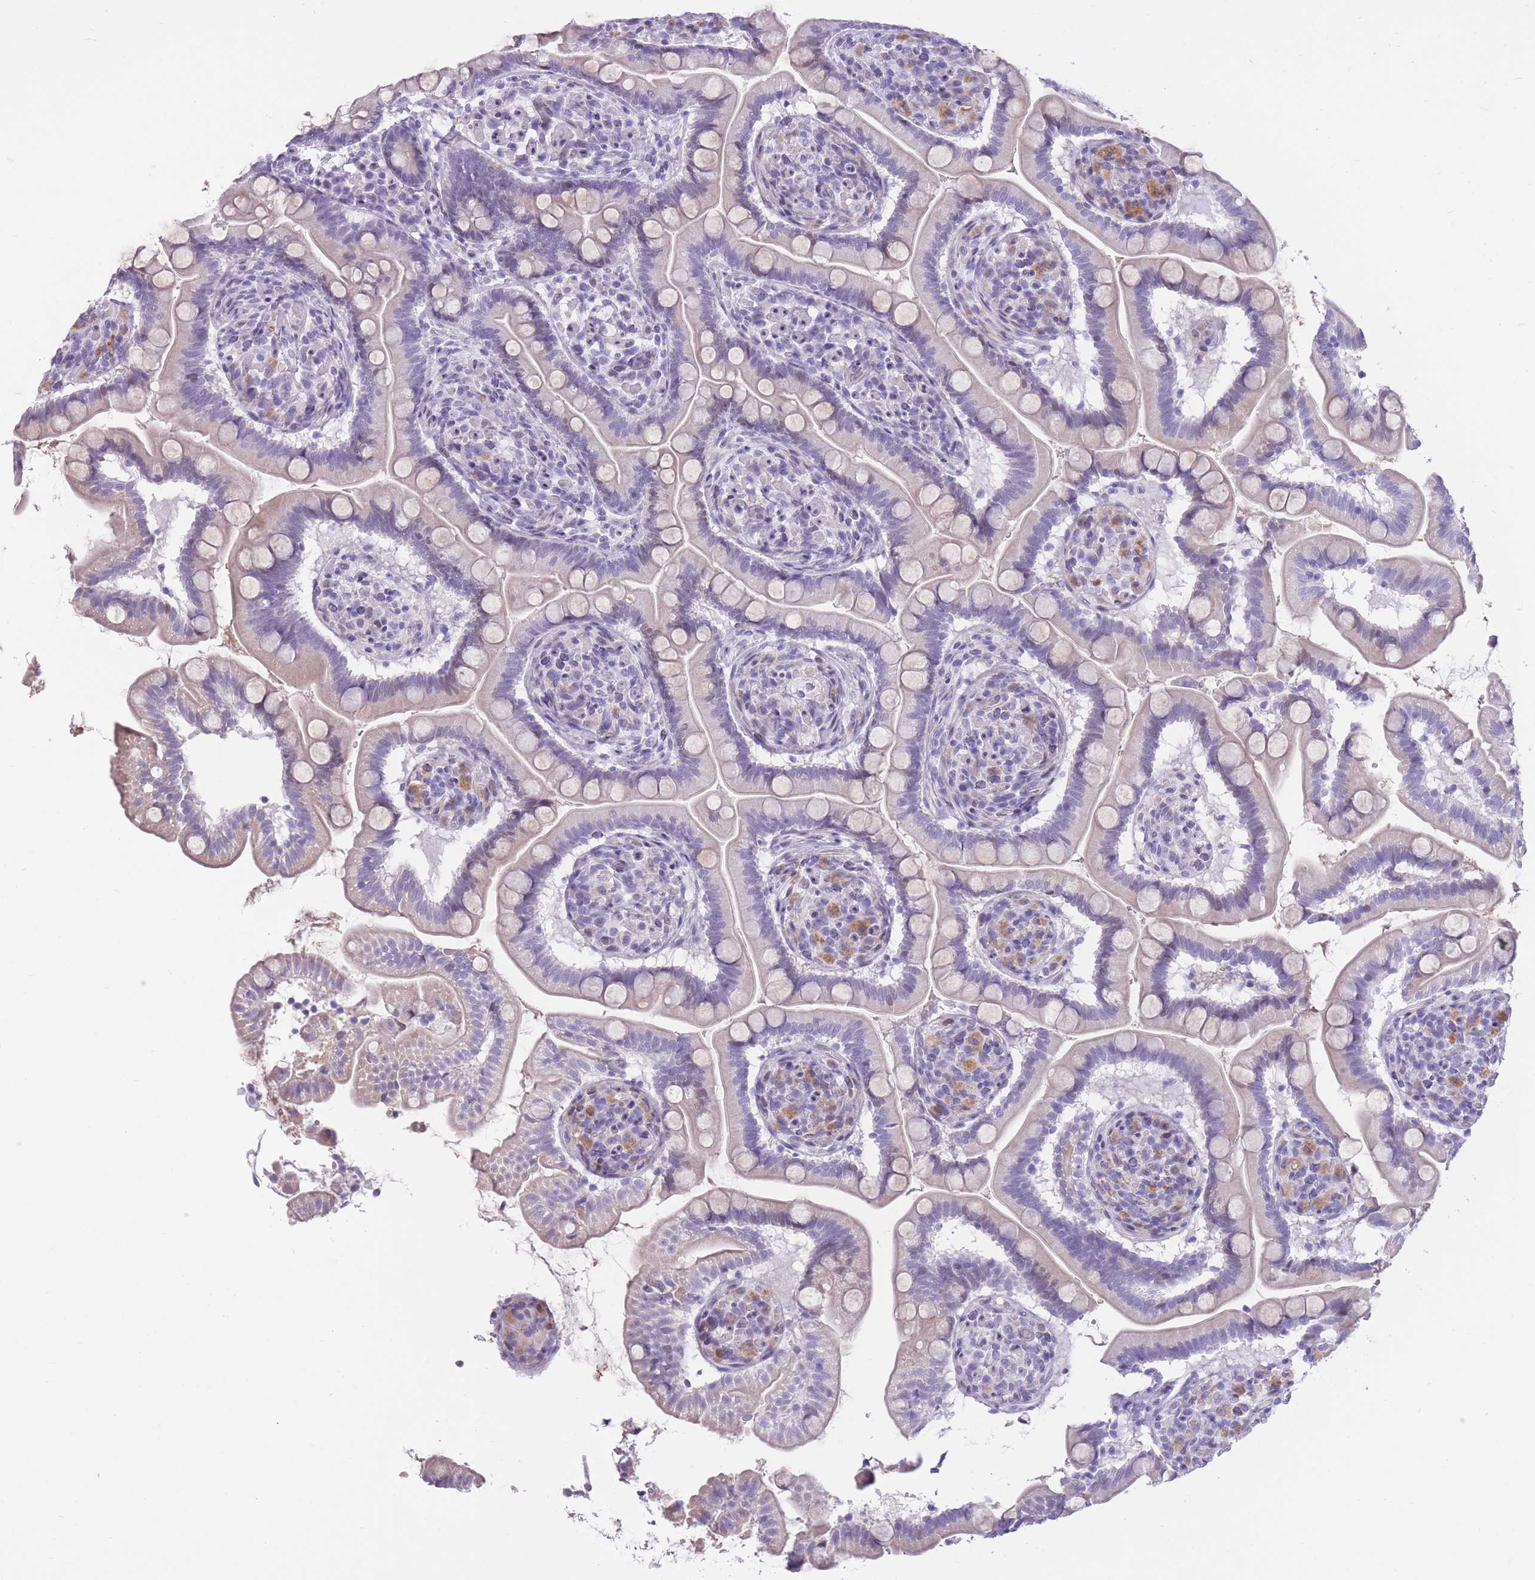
{"staining": {"intensity": "negative", "quantity": "none", "location": "none"}, "tissue": "small intestine", "cell_type": "Glandular cells", "image_type": "normal", "snomed": [{"axis": "morphology", "description": "Normal tissue, NOS"}, {"axis": "topography", "description": "Small intestine"}], "caption": "There is no significant expression in glandular cells of small intestine. (Stains: DAB immunohistochemistry with hematoxylin counter stain, Microscopy: brightfield microscopy at high magnification).", "gene": "WDR70", "patient": {"sex": "female", "age": 64}}